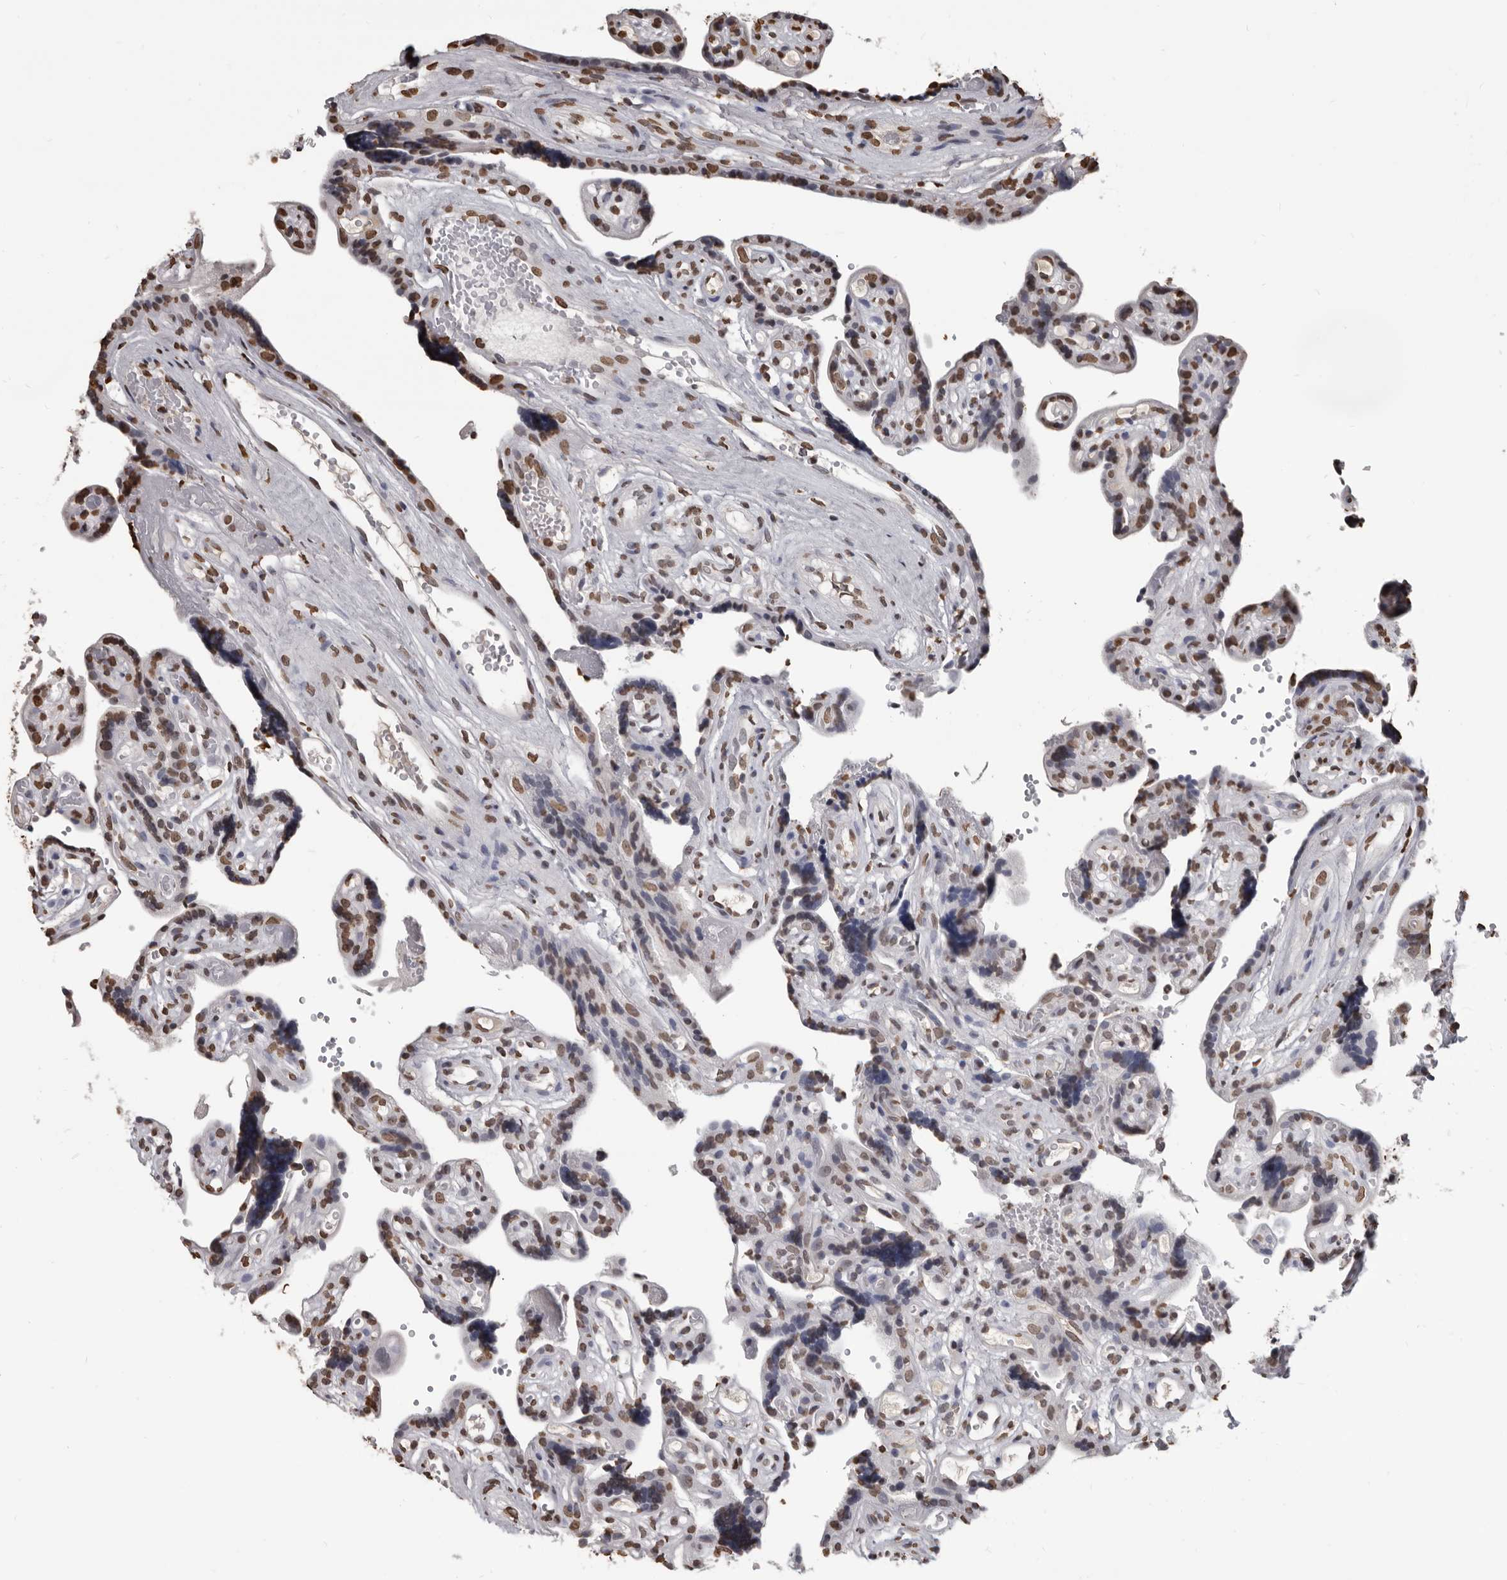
{"staining": {"intensity": "moderate", "quantity": "<25%", "location": "nuclear"}, "tissue": "placenta", "cell_type": "Decidual cells", "image_type": "normal", "snomed": [{"axis": "morphology", "description": "Normal tissue, NOS"}, {"axis": "topography", "description": "Placenta"}], "caption": "This photomicrograph exhibits immunohistochemistry staining of unremarkable placenta, with low moderate nuclear positivity in about <25% of decidual cells.", "gene": "AHR", "patient": {"sex": "female", "age": 30}}